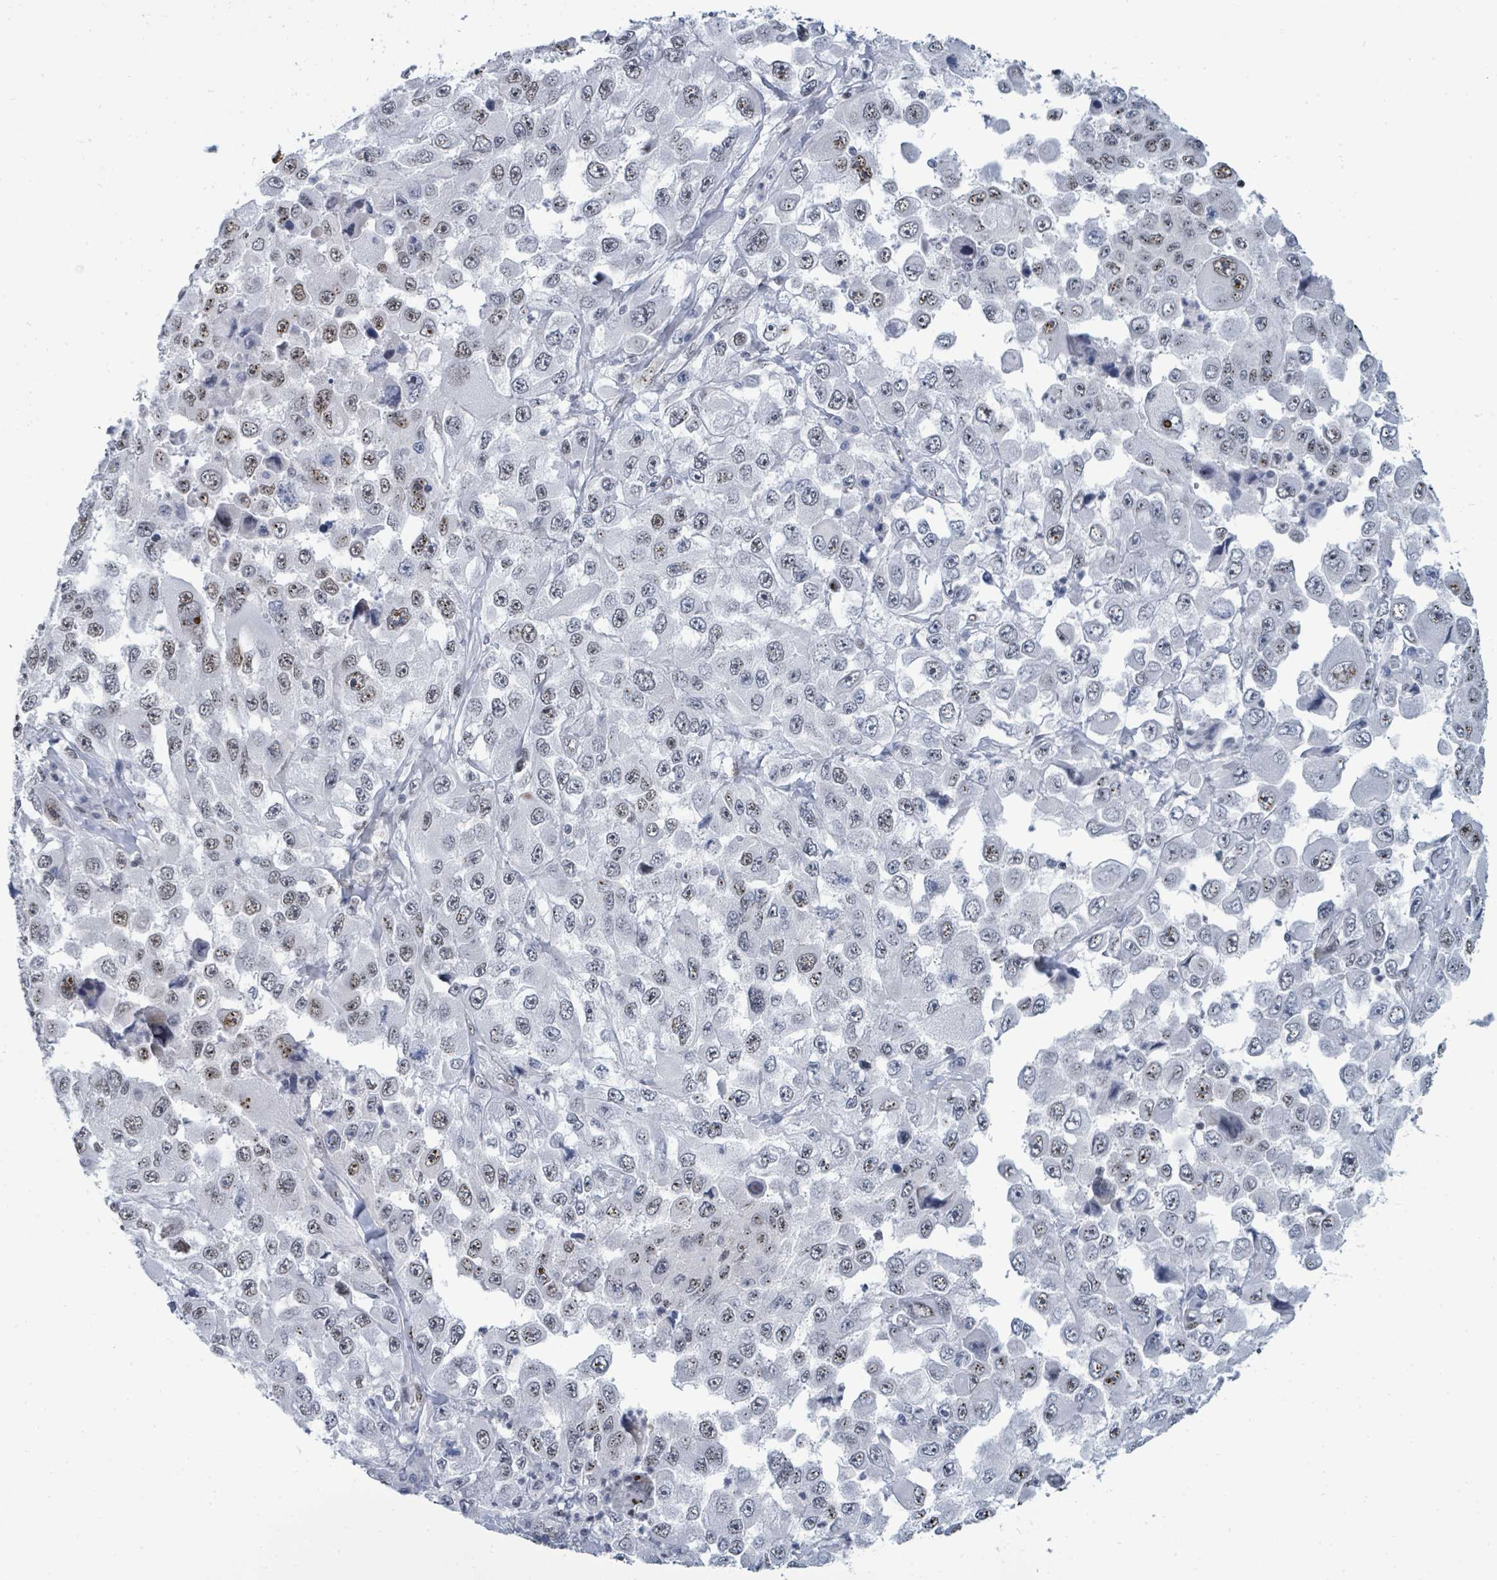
{"staining": {"intensity": "moderate", "quantity": "<25%", "location": "nuclear"}, "tissue": "melanoma", "cell_type": "Tumor cells", "image_type": "cancer", "snomed": [{"axis": "morphology", "description": "Malignant melanoma, Metastatic site"}, {"axis": "topography", "description": "Lymph node"}], "caption": "High-power microscopy captured an immunohistochemistry photomicrograph of malignant melanoma (metastatic site), revealing moderate nuclear positivity in approximately <25% of tumor cells.", "gene": "SUMO4", "patient": {"sex": "male", "age": 62}}